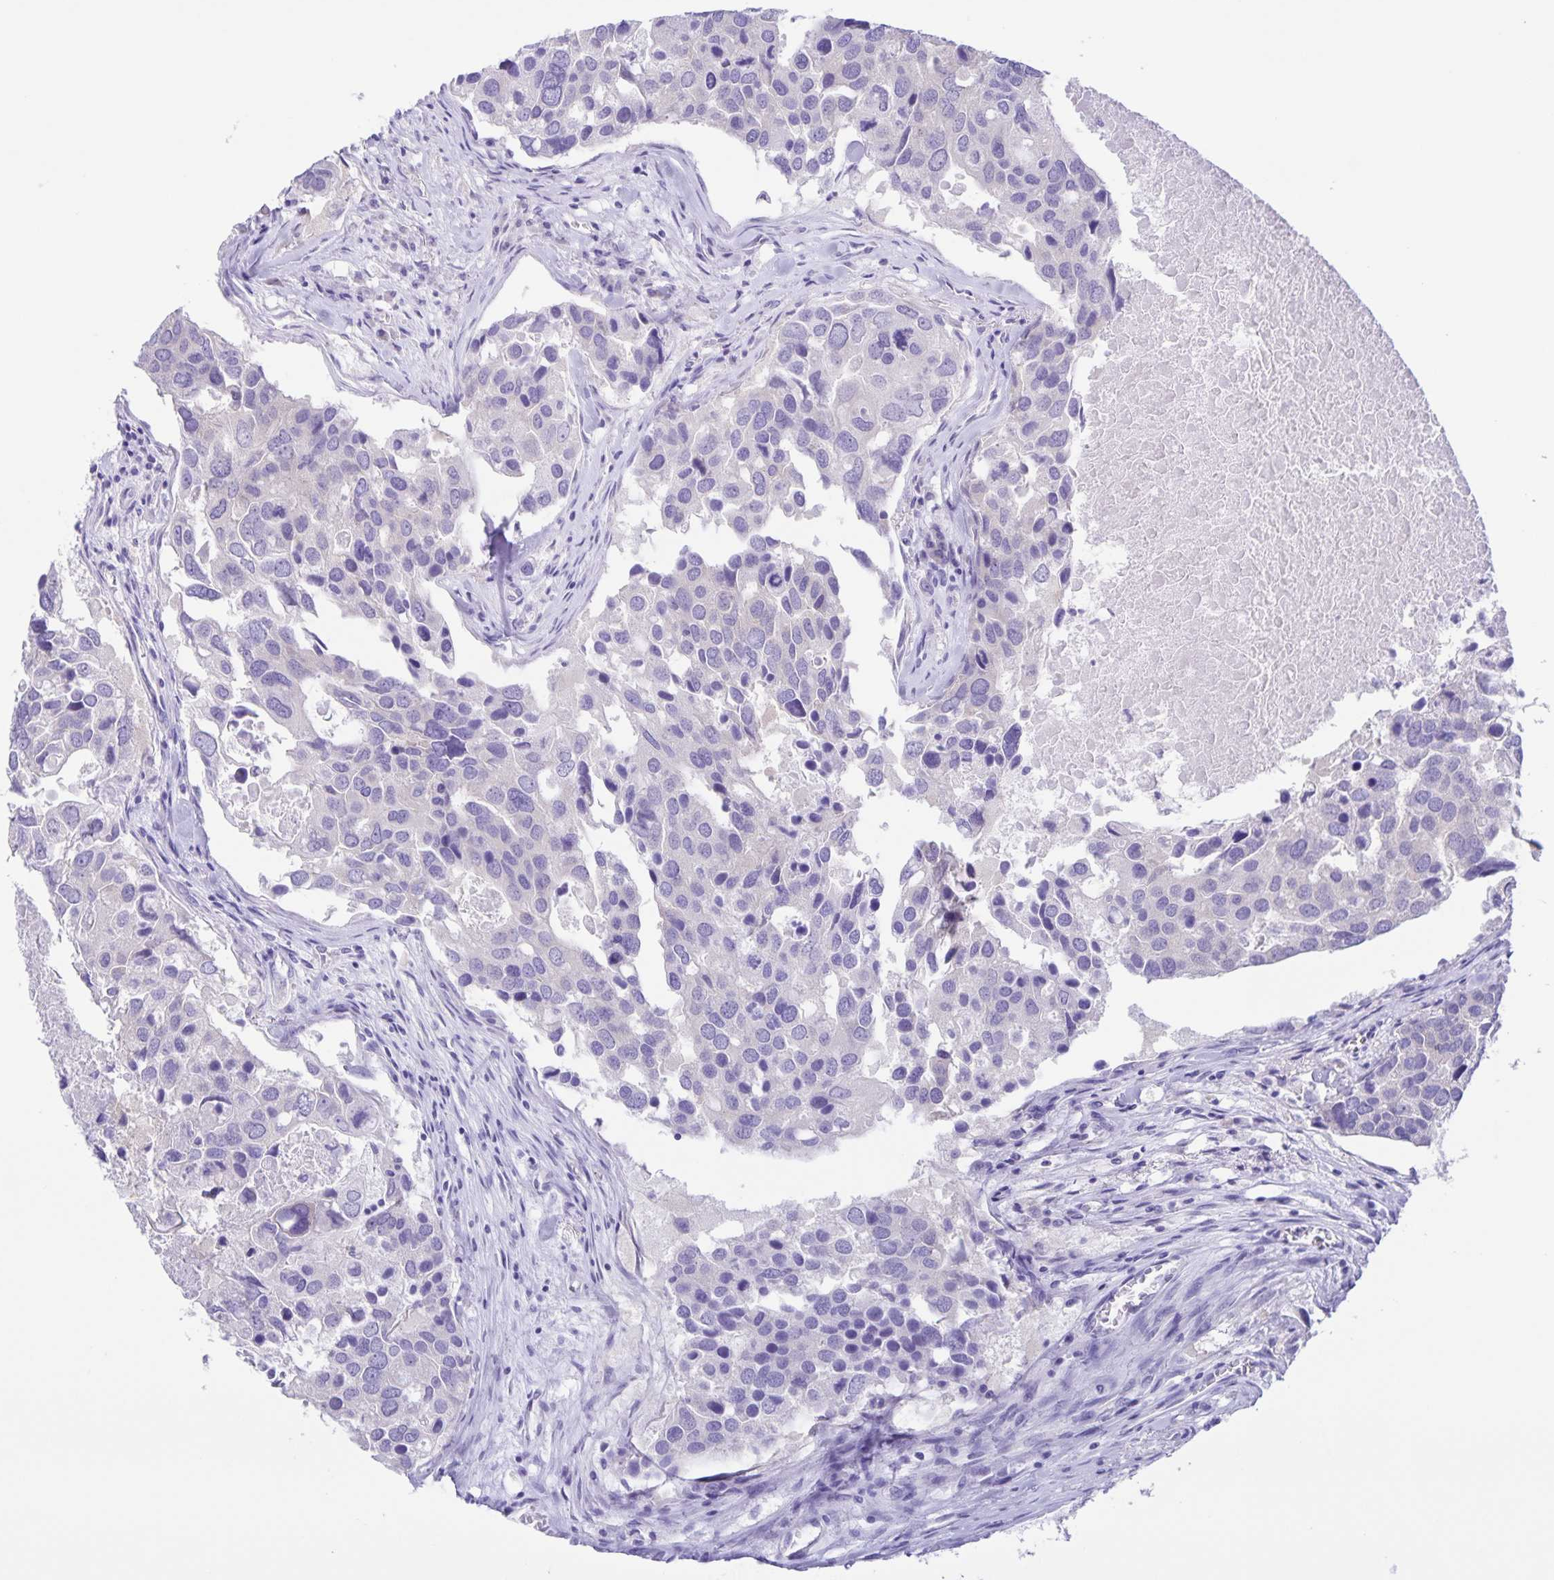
{"staining": {"intensity": "negative", "quantity": "none", "location": "none"}, "tissue": "breast cancer", "cell_type": "Tumor cells", "image_type": "cancer", "snomed": [{"axis": "morphology", "description": "Duct carcinoma"}, {"axis": "topography", "description": "Breast"}], "caption": "Tumor cells are negative for brown protein staining in breast cancer.", "gene": "CAPSL", "patient": {"sex": "female", "age": 83}}